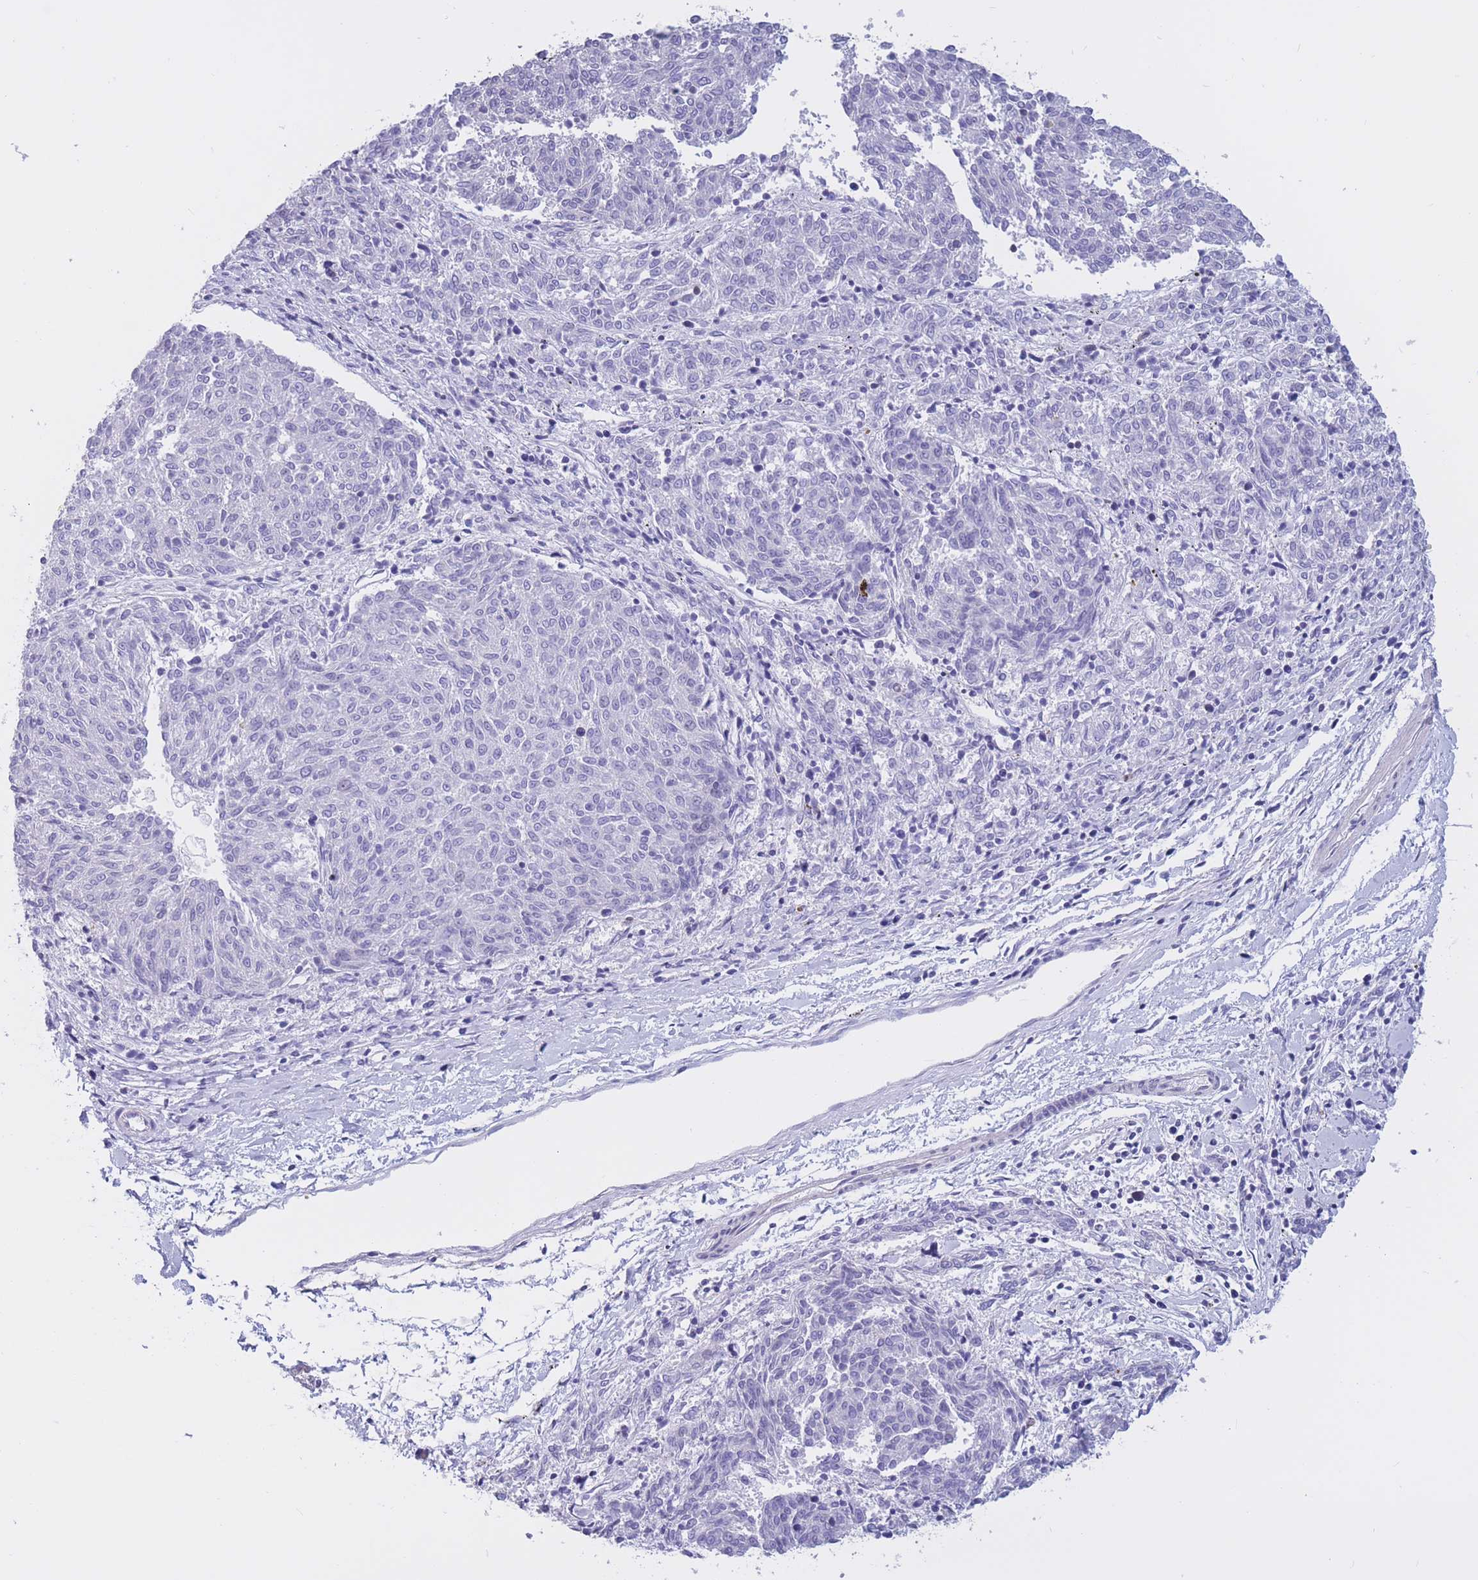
{"staining": {"intensity": "negative", "quantity": "none", "location": "none"}, "tissue": "melanoma", "cell_type": "Tumor cells", "image_type": "cancer", "snomed": [{"axis": "morphology", "description": "Malignant melanoma, NOS"}, {"axis": "topography", "description": "Skin"}], "caption": "DAB immunohistochemical staining of melanoma reveals no significant expression in tumor cells.", "gene": "NASP", "patient": {"sex": "female", "age": 72}}